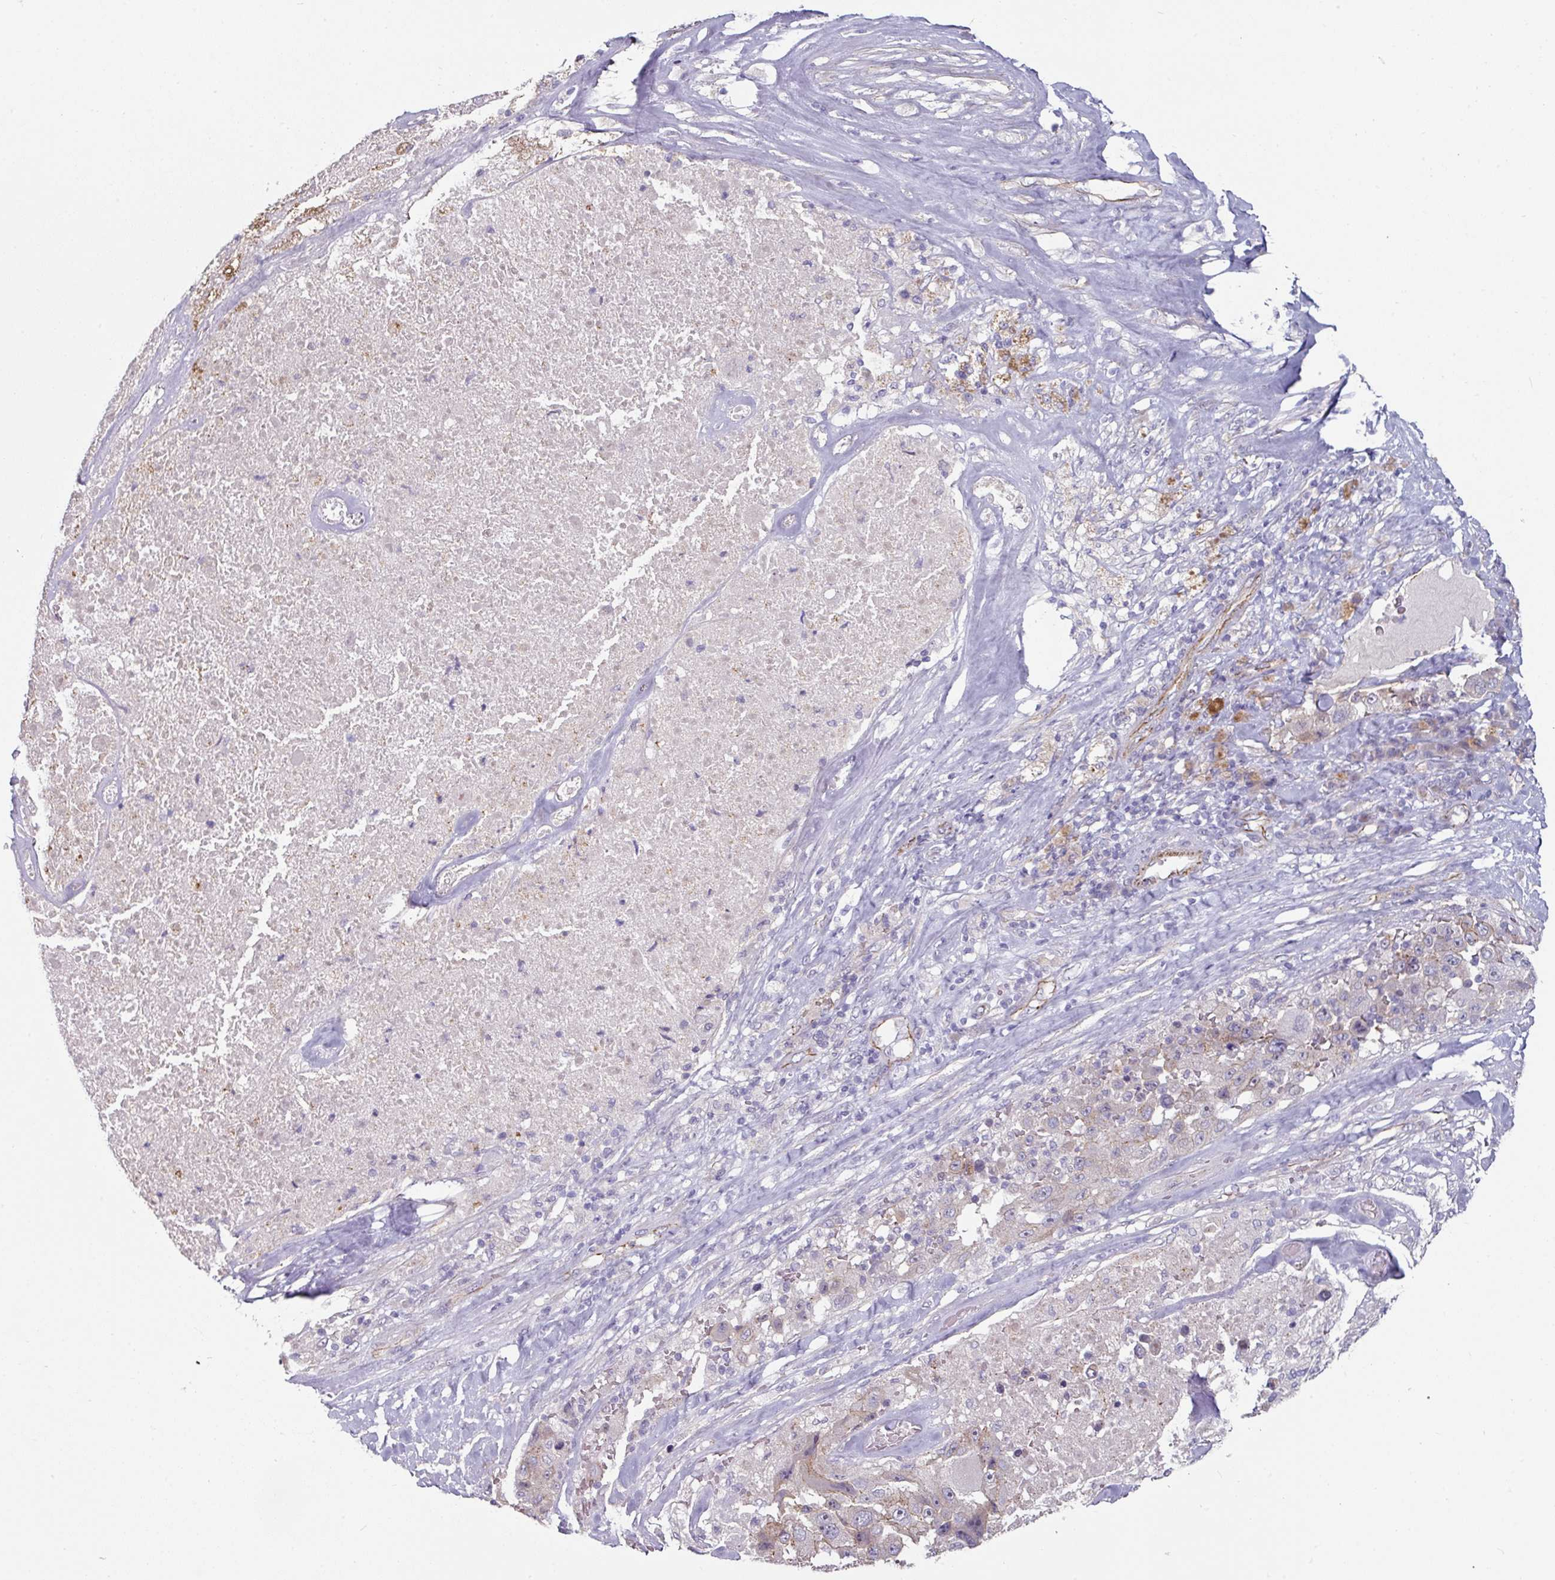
{"staining": {"intensity": "moderate", "quantity": "<25%", "location": "cytoplasmic/membranous"}, "tissue": "melanoma", "cell_type": "Tumor cells", "image_type": "cancer", "snomed": [{"axis": "morphology", "description": "Malignant melanoma, Metastatic site"}, {"axis": "topography", "description": "Lymph node"}], "caption": "An IHC photomicrograph of tumor tissue is shown. Protein staining in brown shows moderate cytoplasmic/membranous positivity in malignant melanoma (metastatic site) within tumor cells. The protein of interest is shown in brown color, while the nuclei are stained blue.", "gene": "JUP", "patient": {"sex": "male", "age": 62}}